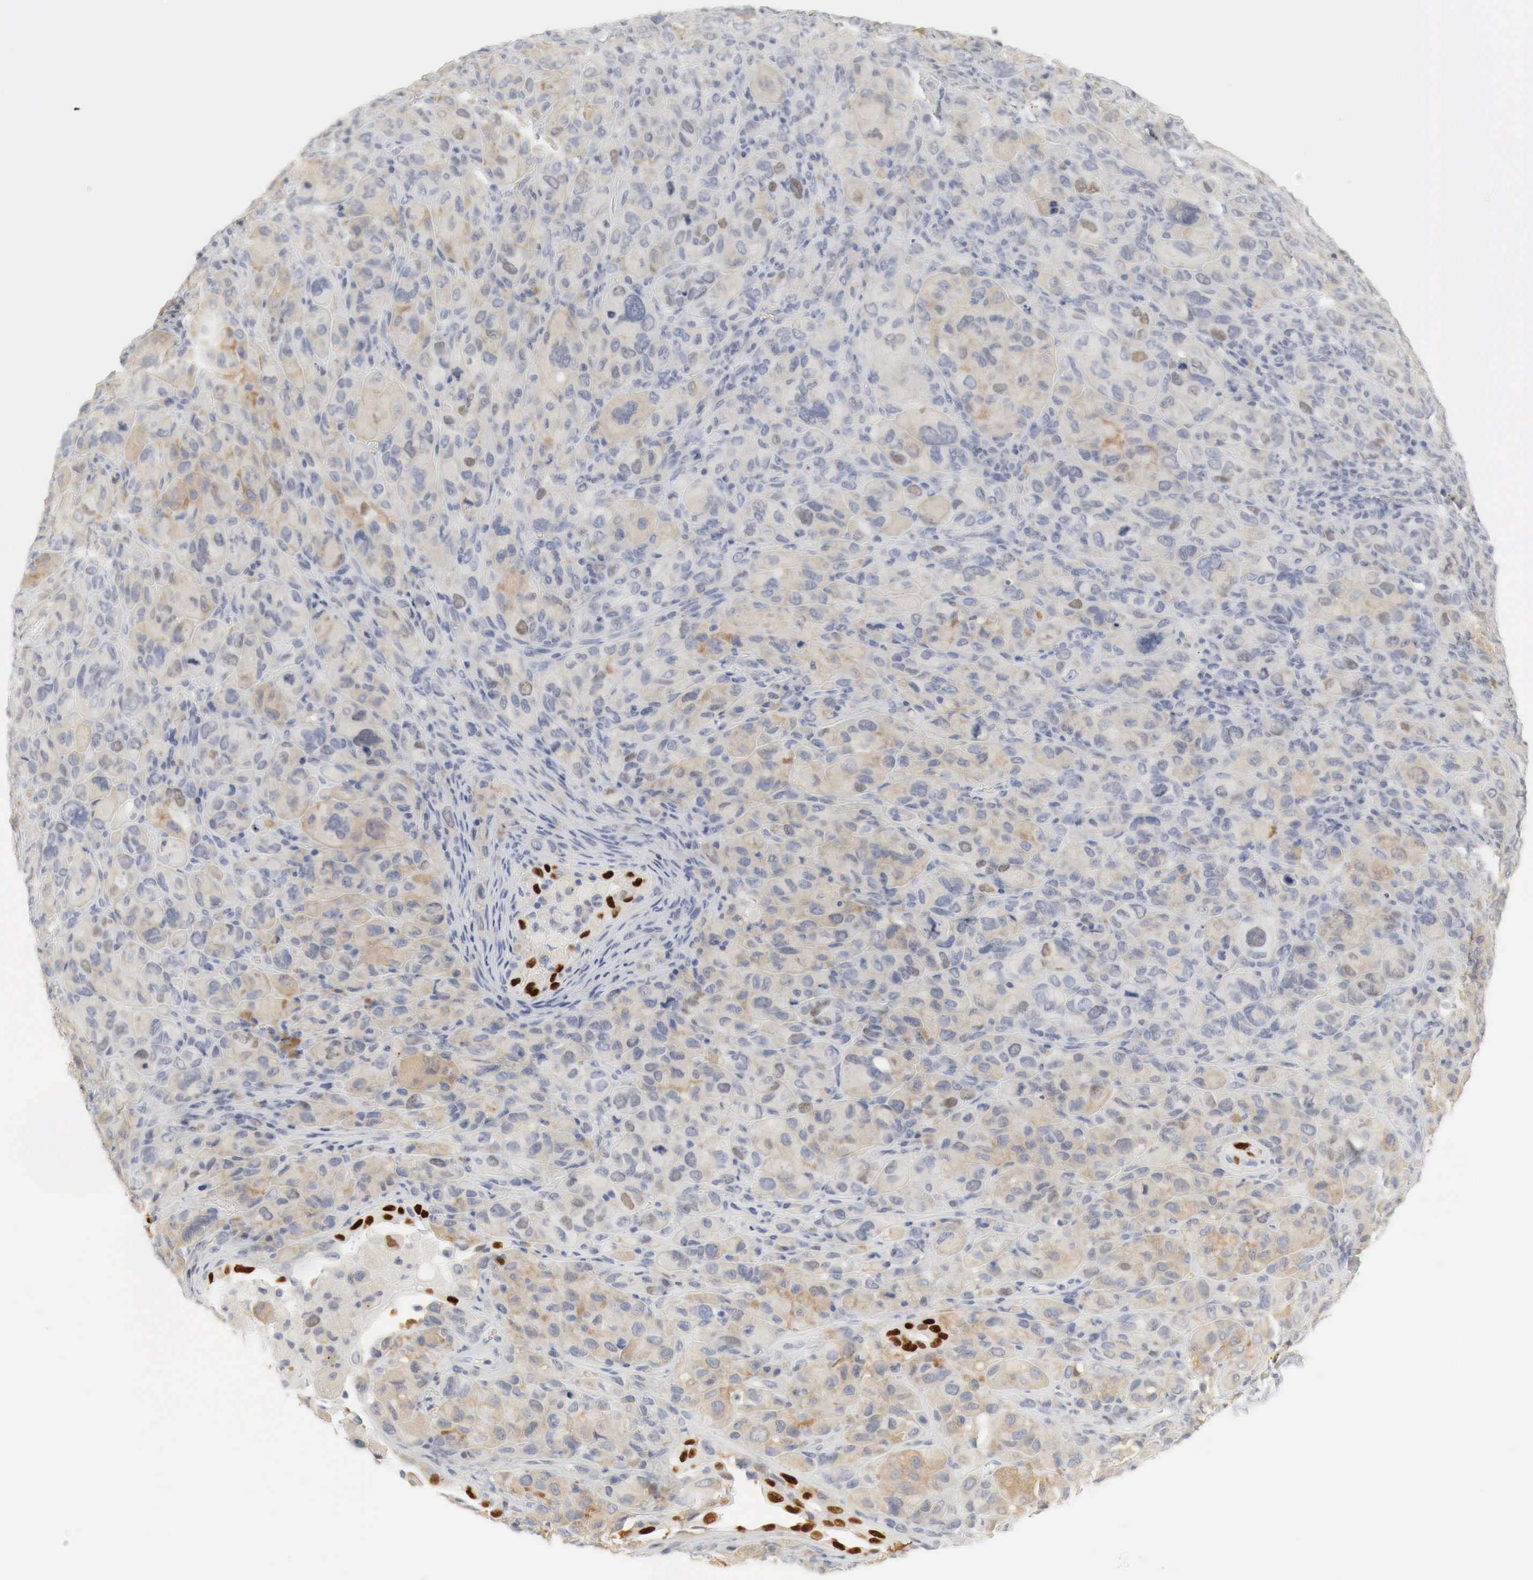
{"staining": {"intensity": "weak", "quantity": "<25%", "location": "cytoplasmic/membranous"}, "tissue": "melanoma", "cell_type": "Tumor cells", "image_type": "cancer", "snomed": [{"axis": "morphology", "description": "Malignant melanoma, Metastatic site"}, {"axis": "topography", "description": "Skin"}], "caption": "Immunohistochemistry image of neoplastic tissue: melanoma stained with DAB exhibits no significant protein expression in tumor cells.", "gene": "TP63", "patient": {"sex": "male", "age": 32}}